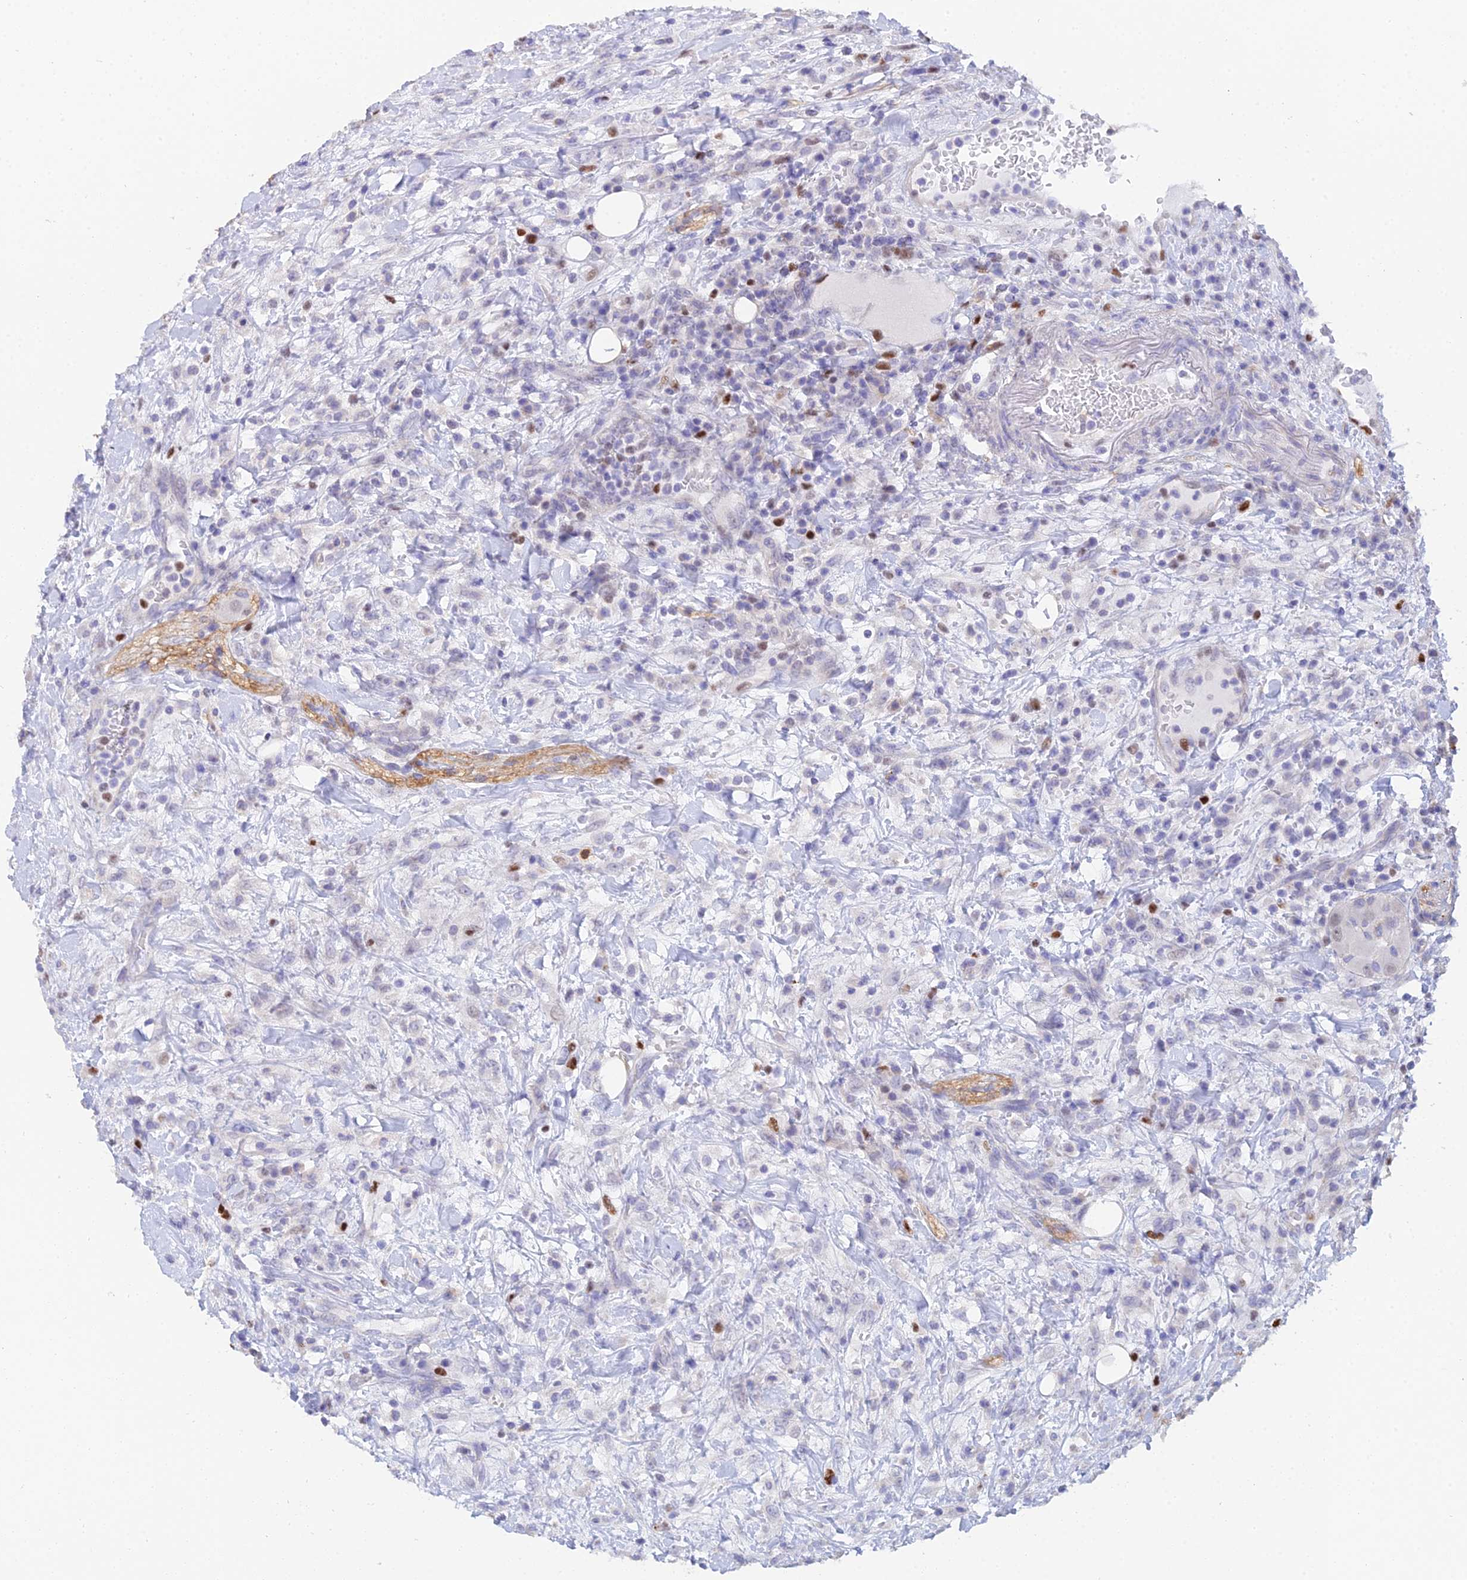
{"staining": {"intensity": "strong", "quantity": "25%-75%", "location": "nuclear"}, "tissue": "lymphoma", "cell_type": "Tumor cells", "image_type": "cancer", "snomed": [{"axis": "morphology", "description": "Malignant lymphoma, non-Hodgkin's type, High grade"}, {"axis": "topography", "description": "Colon"}], "caption": "This is a histology image of IHC staining of lymphoma, which shows strong expression in the nuclear of tumor cells.", "gene": "MCM2", "patient": {"sex": "female", "age": 53}}